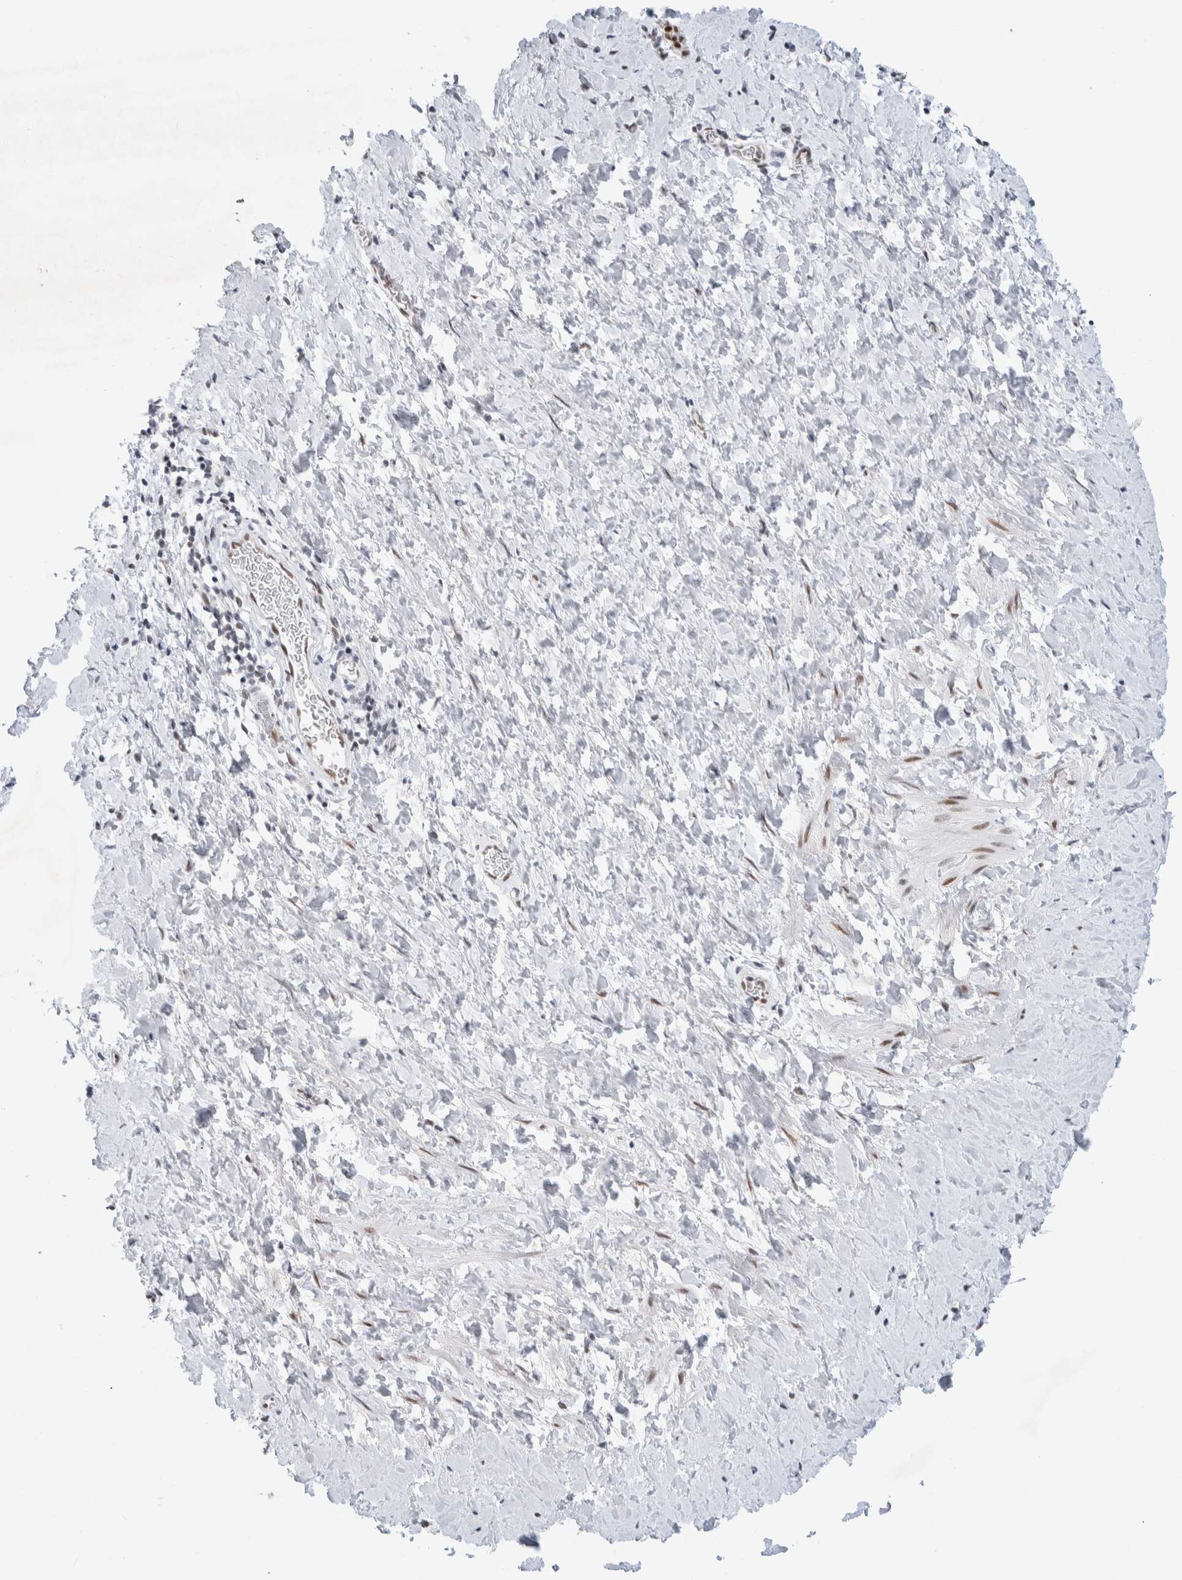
{"staining": {"intensity": "moderate", "quantity": "<25%", "location": "nuclear"}, "tissue": "smooth muscle", "cell_type": "Smooth muscle cells", "image_type": "normal", "snomed": [{"axis": "morphology", "description": "Normal tissue, NOS"}, {"axis": "topography", "description": "Smooth muscle"}], "caption": "Immunohistochemistry (IHC) (DAB) staining of unremarkable human smooth muscle exhibits moderate nuclear protein expression in about <25% of smooth muscle cells.", "gene": "COPS7A", "patient": {"sex": "male", "age": 16}}